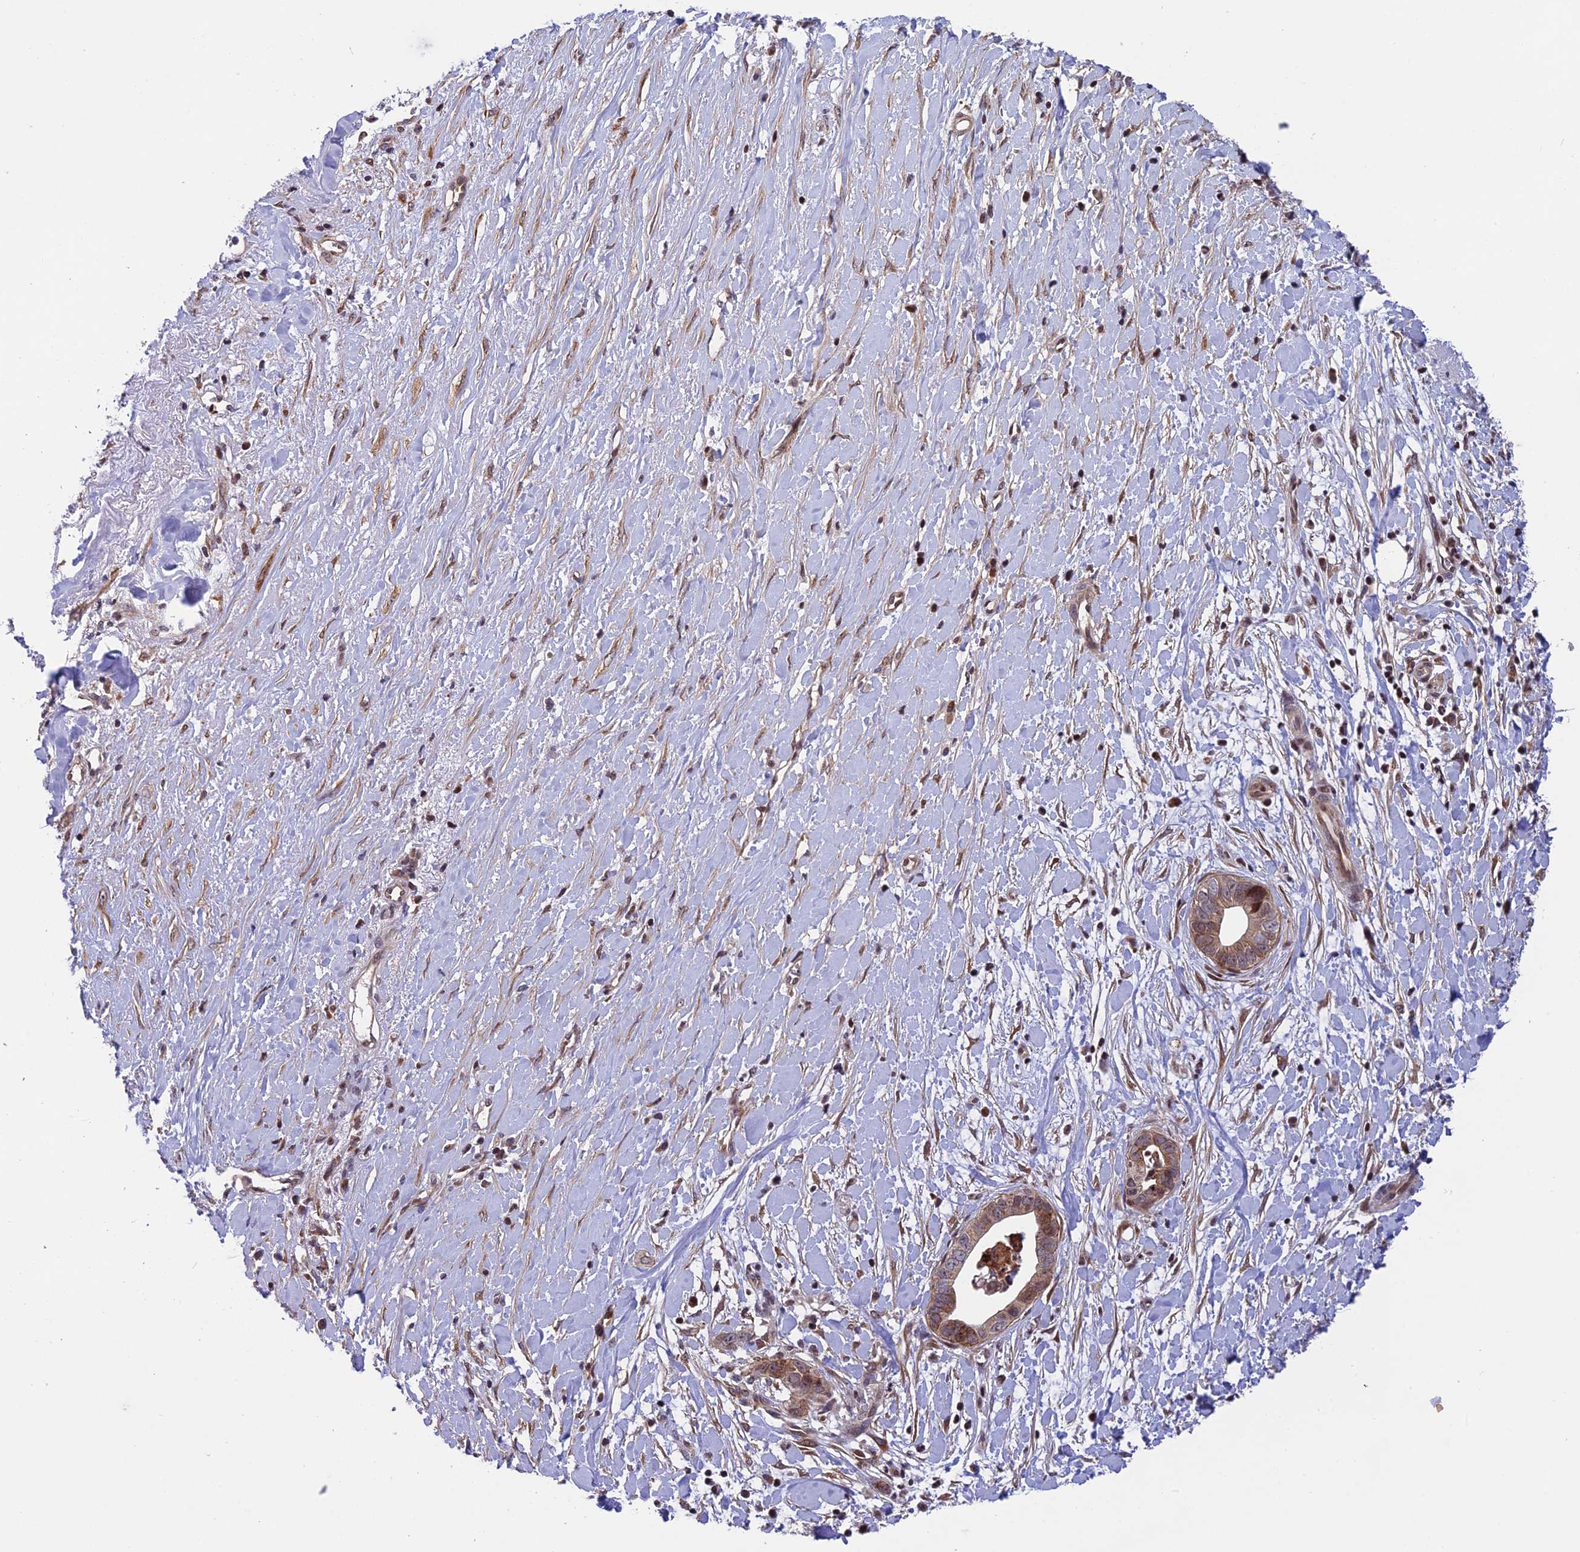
{"staining": {"intensity": "weak", "quantity": ">75%", "location": "cytoplasmic/membranous"}, "tissue": "liver cancer", "cell_type": "Tumor cells", "image_type": "cancer", "snomed": [{"axis": "morphology", "description": "Cholangiocarcinoma"}, {"axis": "topography", "description": "Liver"}], "caption": "An immunohistochemistry (IHC) photomicrograph of neoplastic tissue is shown. Protein staining in brown highlights weak cytoplasmic/membranous positivity in liver cancer within tumor cells. The protein is shown in brown color, while the nuclei are stained blue.", "gene": "SMIM7", "patient": {"sex": "female", "age": 79}}